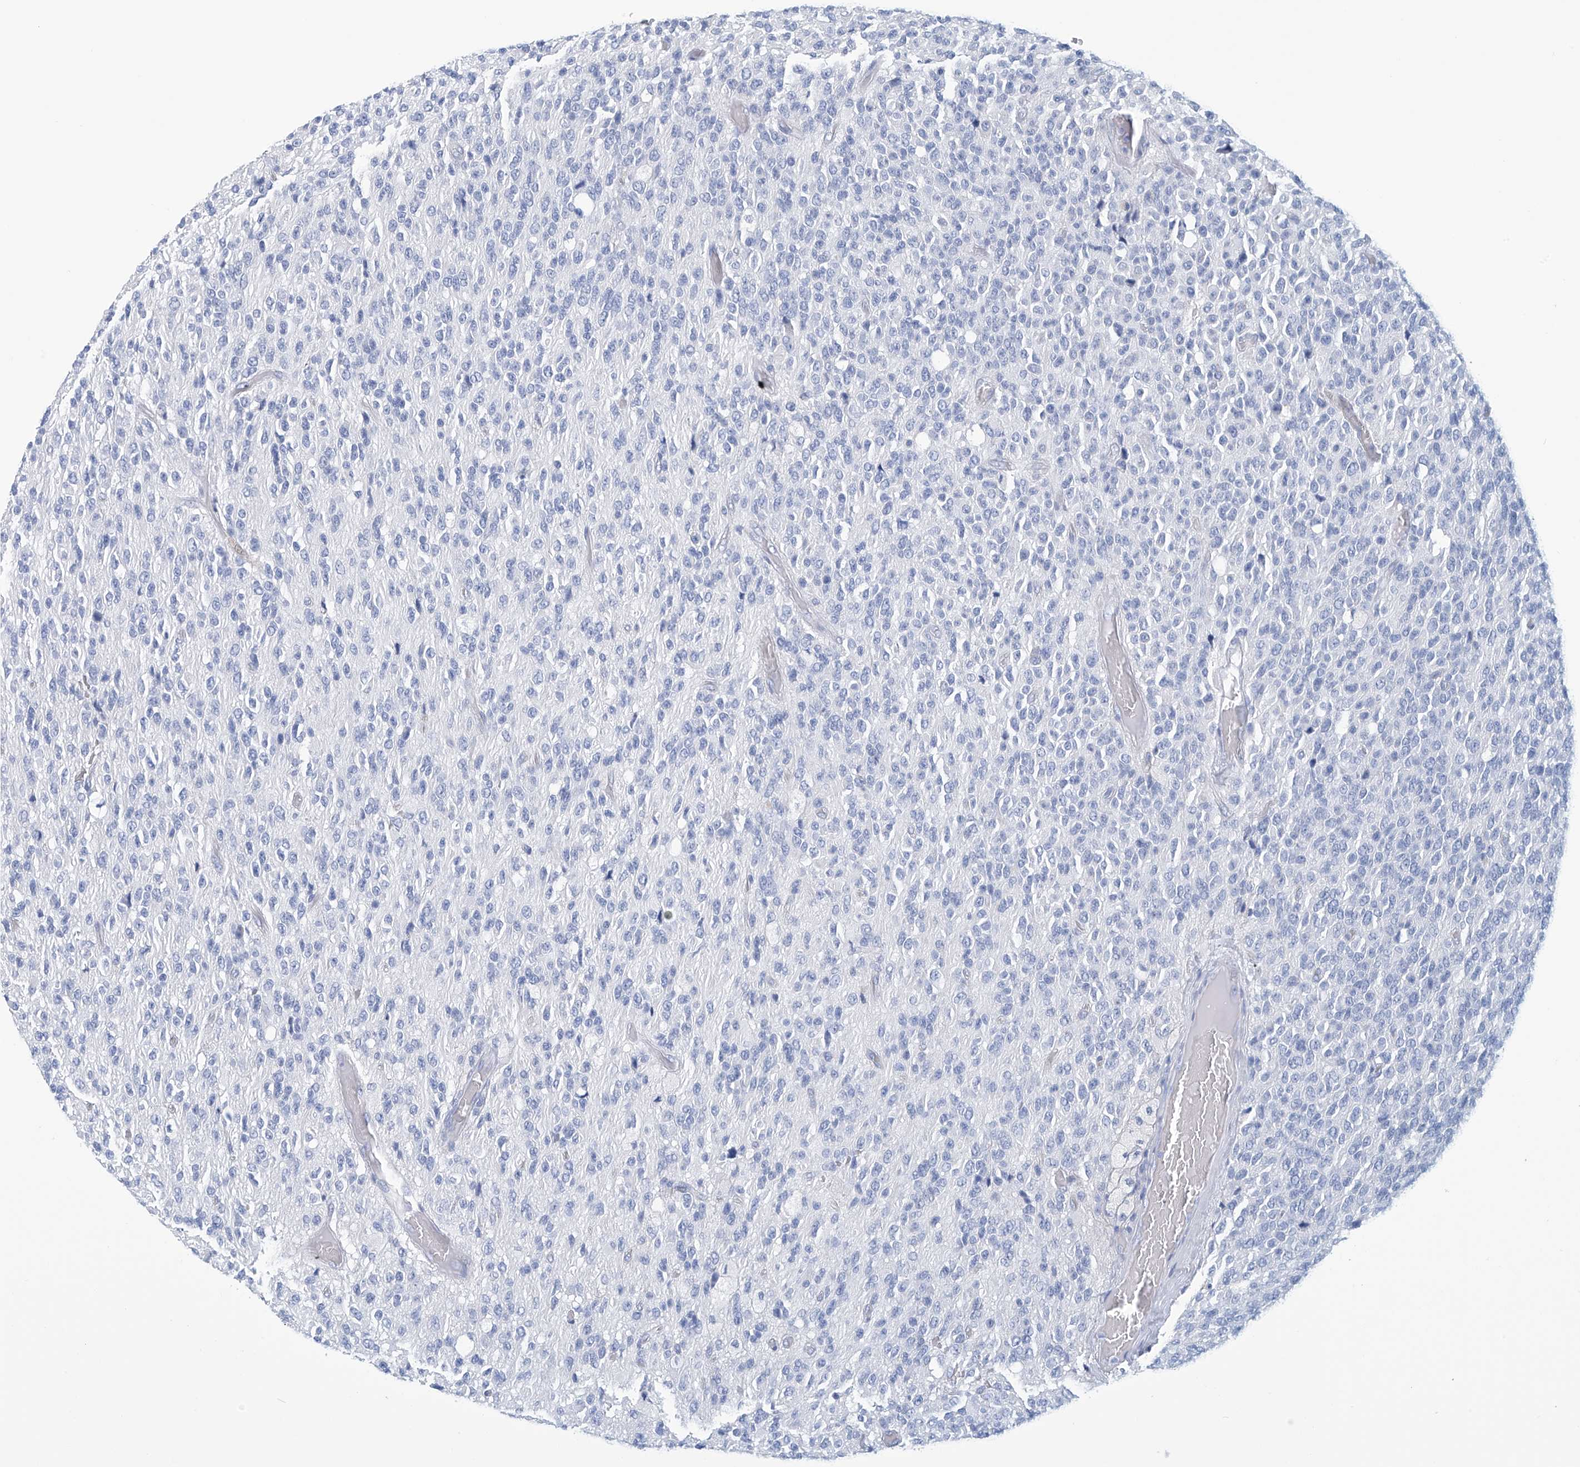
{"staining": {"intensity": "negative", "quantity": "none", "location": "none"}, "tissue": "glioma", "cell_type": "Tumor cells", "image_type": "cancer", "snomed": [{"axis": "morphology", "description": "Glioma, malignant, High grade"}, {"axis": "topography", "description": "pancreas cauda"}], "caption": "Tumor cells show no significant protein positivity in glioma.", "gene": "DSP", "patient": {"sex": "male", "age": 60}}